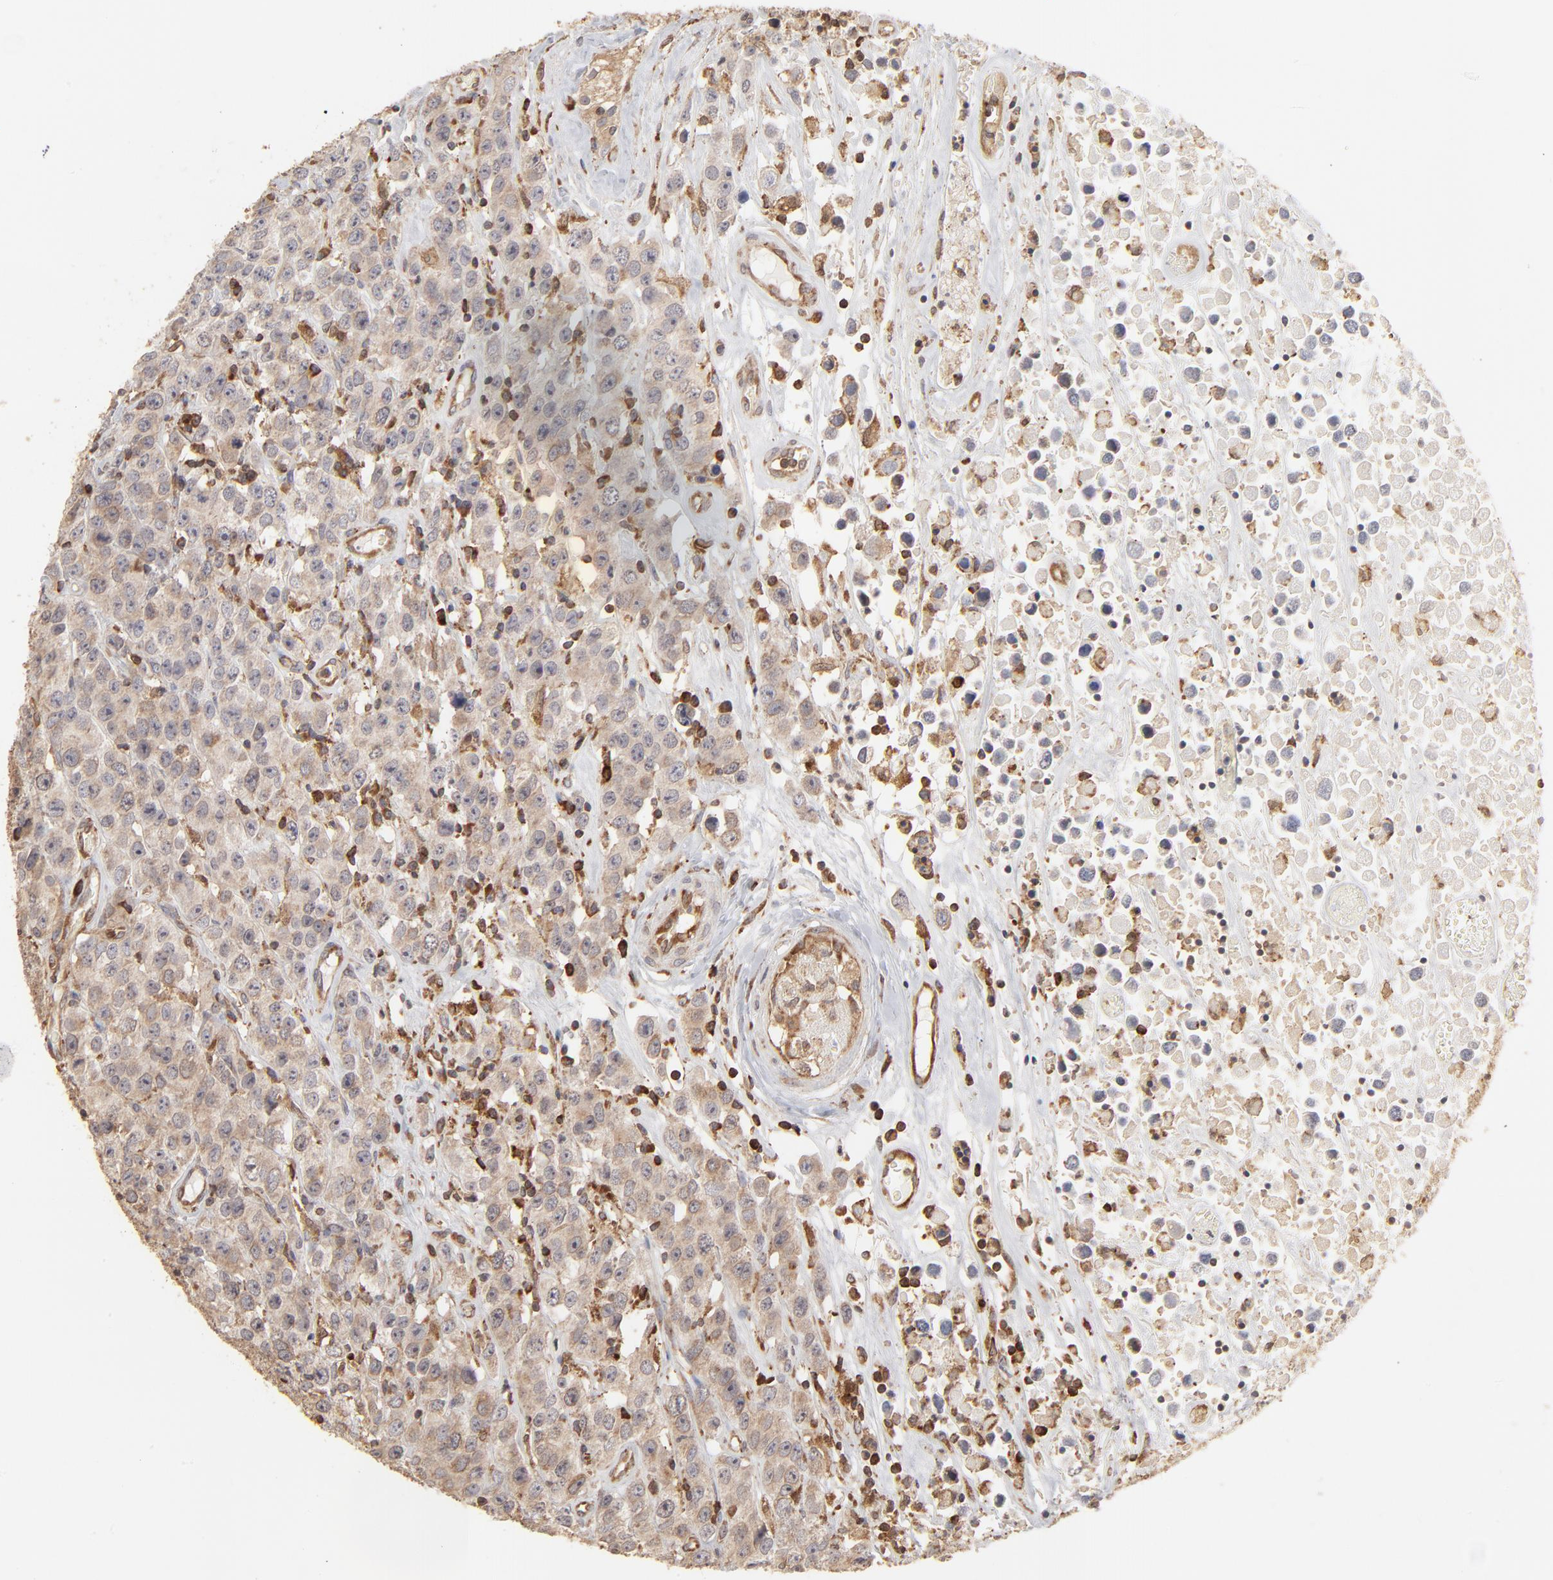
{"staining": {"intensity": "moderate", "quantity": ">75%", "location": "cytoplasmic/membranous"}, "tissue": "testis cancer", "cell_type": "Tumor cells", "image_type": "cancer", "snomed": [{"axis": "morphology", "description": "Seminoma, NOS"}, {"axis": "topography", "description": "Testis"}], "caption": "Tumor cells exhibit medium levels of moderate cytoplasmic/membranous expression in approximately >75% of cells in human testis seminoma.", "gene": "RNF213", "patient": {"sex": "male", "age": 52}}